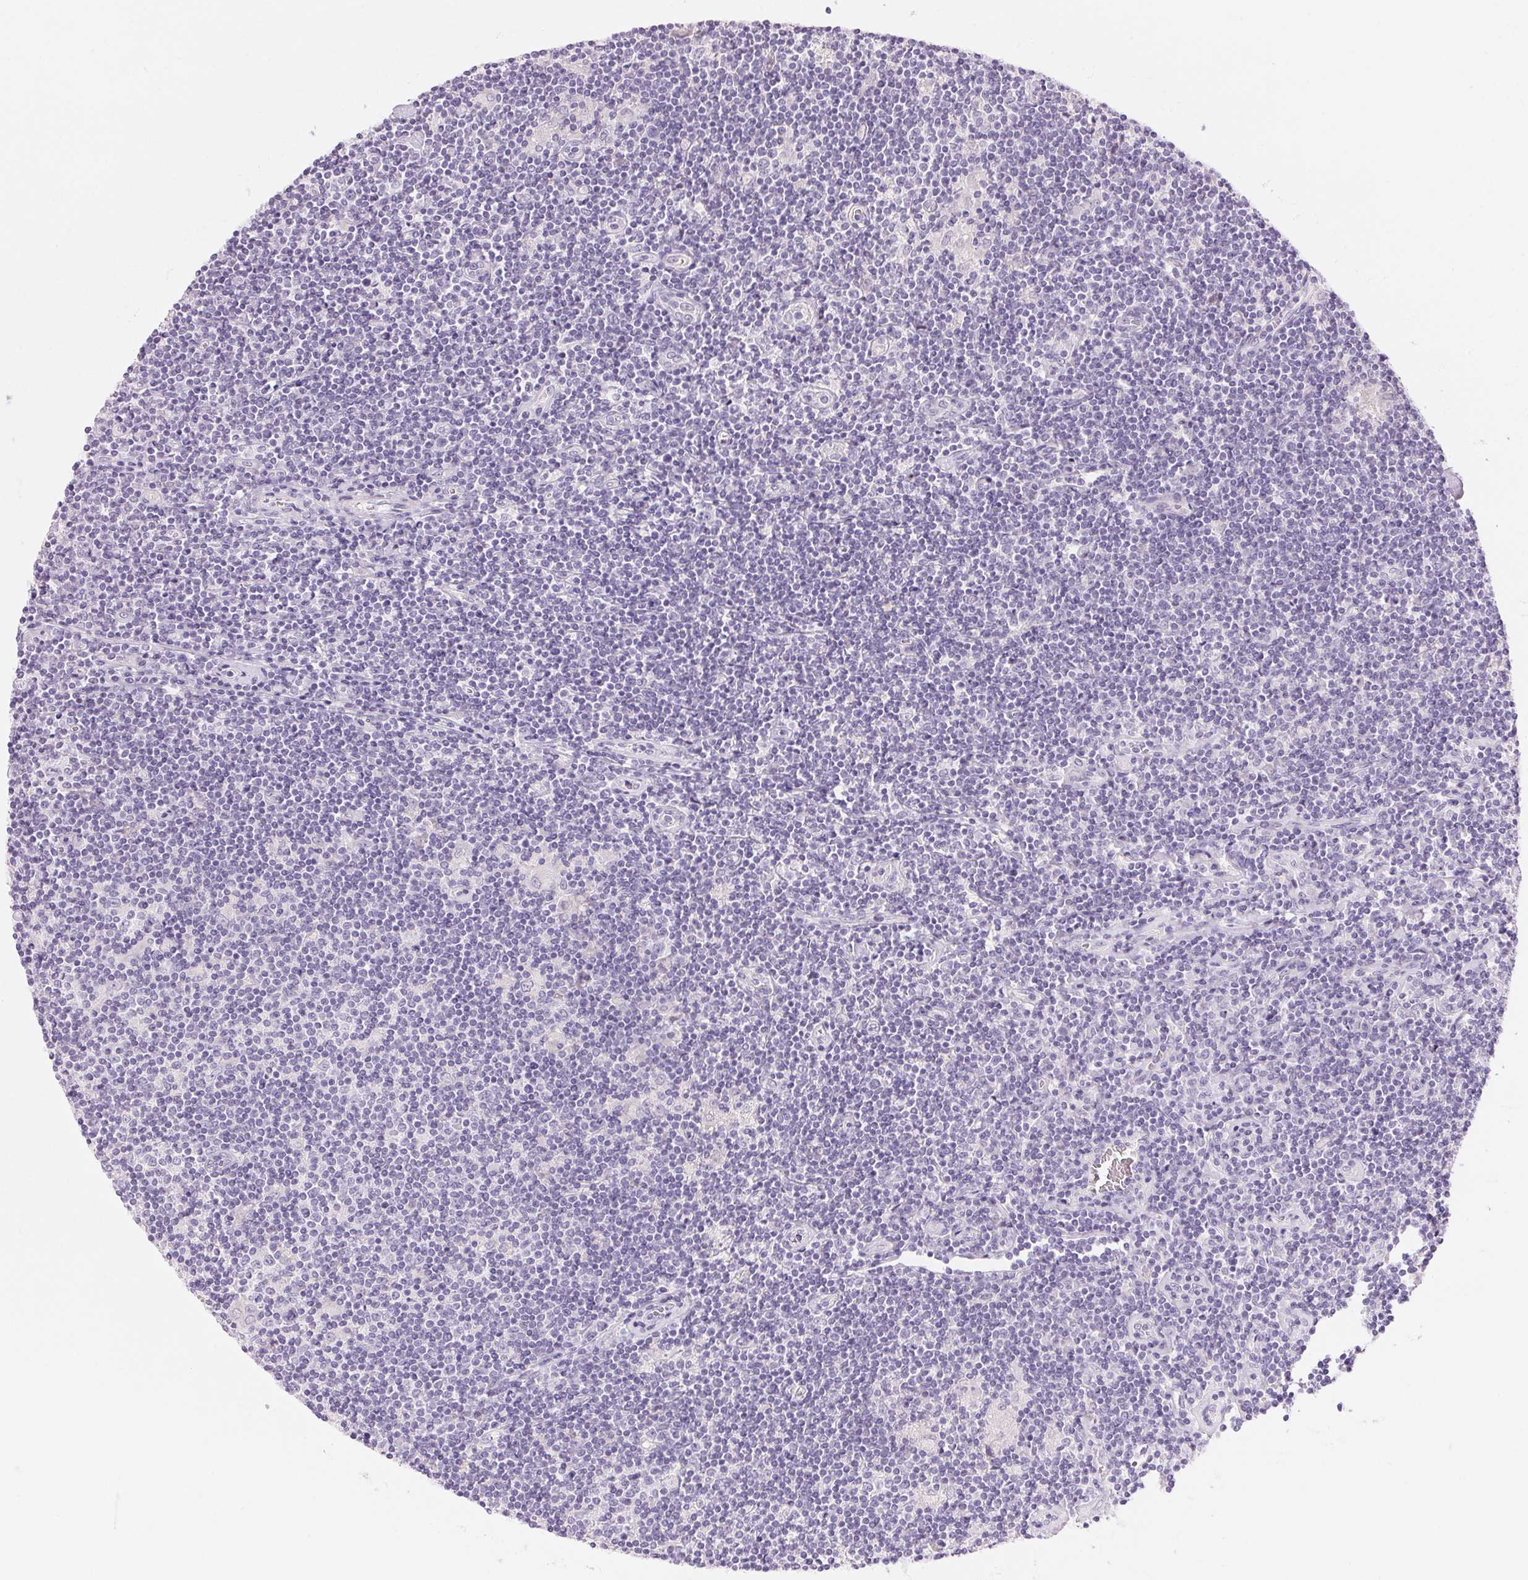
{"staining": {"intensity": "negative", "quantity": "none", "location": "none"}, "tissue": "lymphoma", "cell_type": "Tumor cells", "image_type": "cancer", "snomed": [{"axis": "morphology", "description": "Hodgkin's disease, NOS"}, {"axis": "topography", "description": "Lymph node"}], "caption": "Immunohistochemistry of human Hodgkin's disease shows no positivity in tumor cells.", "gene": "HSD17B2", "patient": {"sex": "male", "age": 40}}